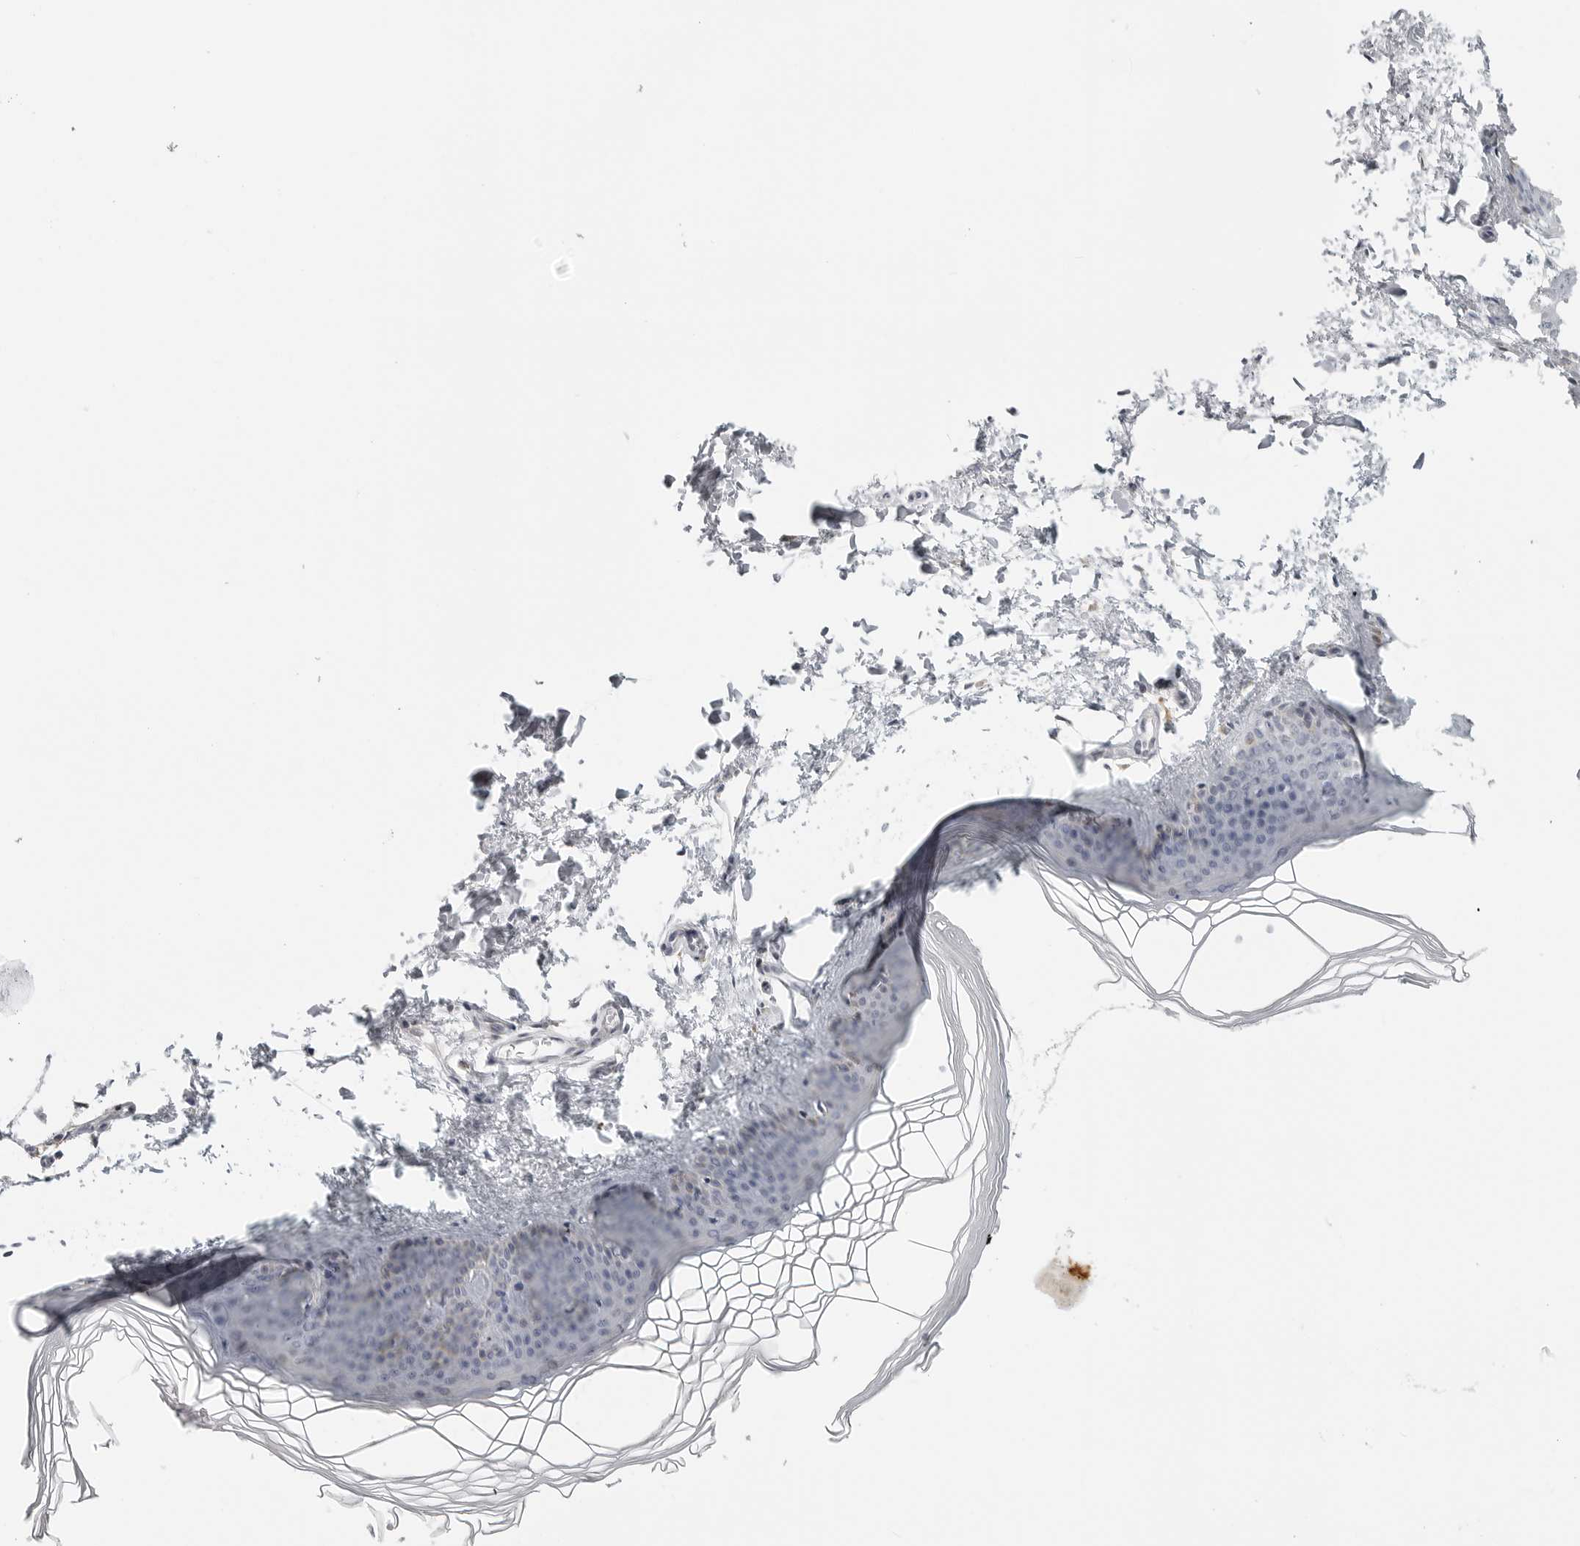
{"staining": {"intensity": "negative", "quantity": "none", "location": "none"}, "tissue": "skin", "cell_type": "Fibroblasts", "image_type": "normal", "snomed": [{"axis": "morphology", "description": "Normal tissue, NOS"}, {"axis": "topography", "description": "Skin"}], "caption": "Micrograph shows no significant protein expression in fibroblasts of normal skin.", "gene": "MAP7D1", "patient": {"sex": "female", "age": 27}}